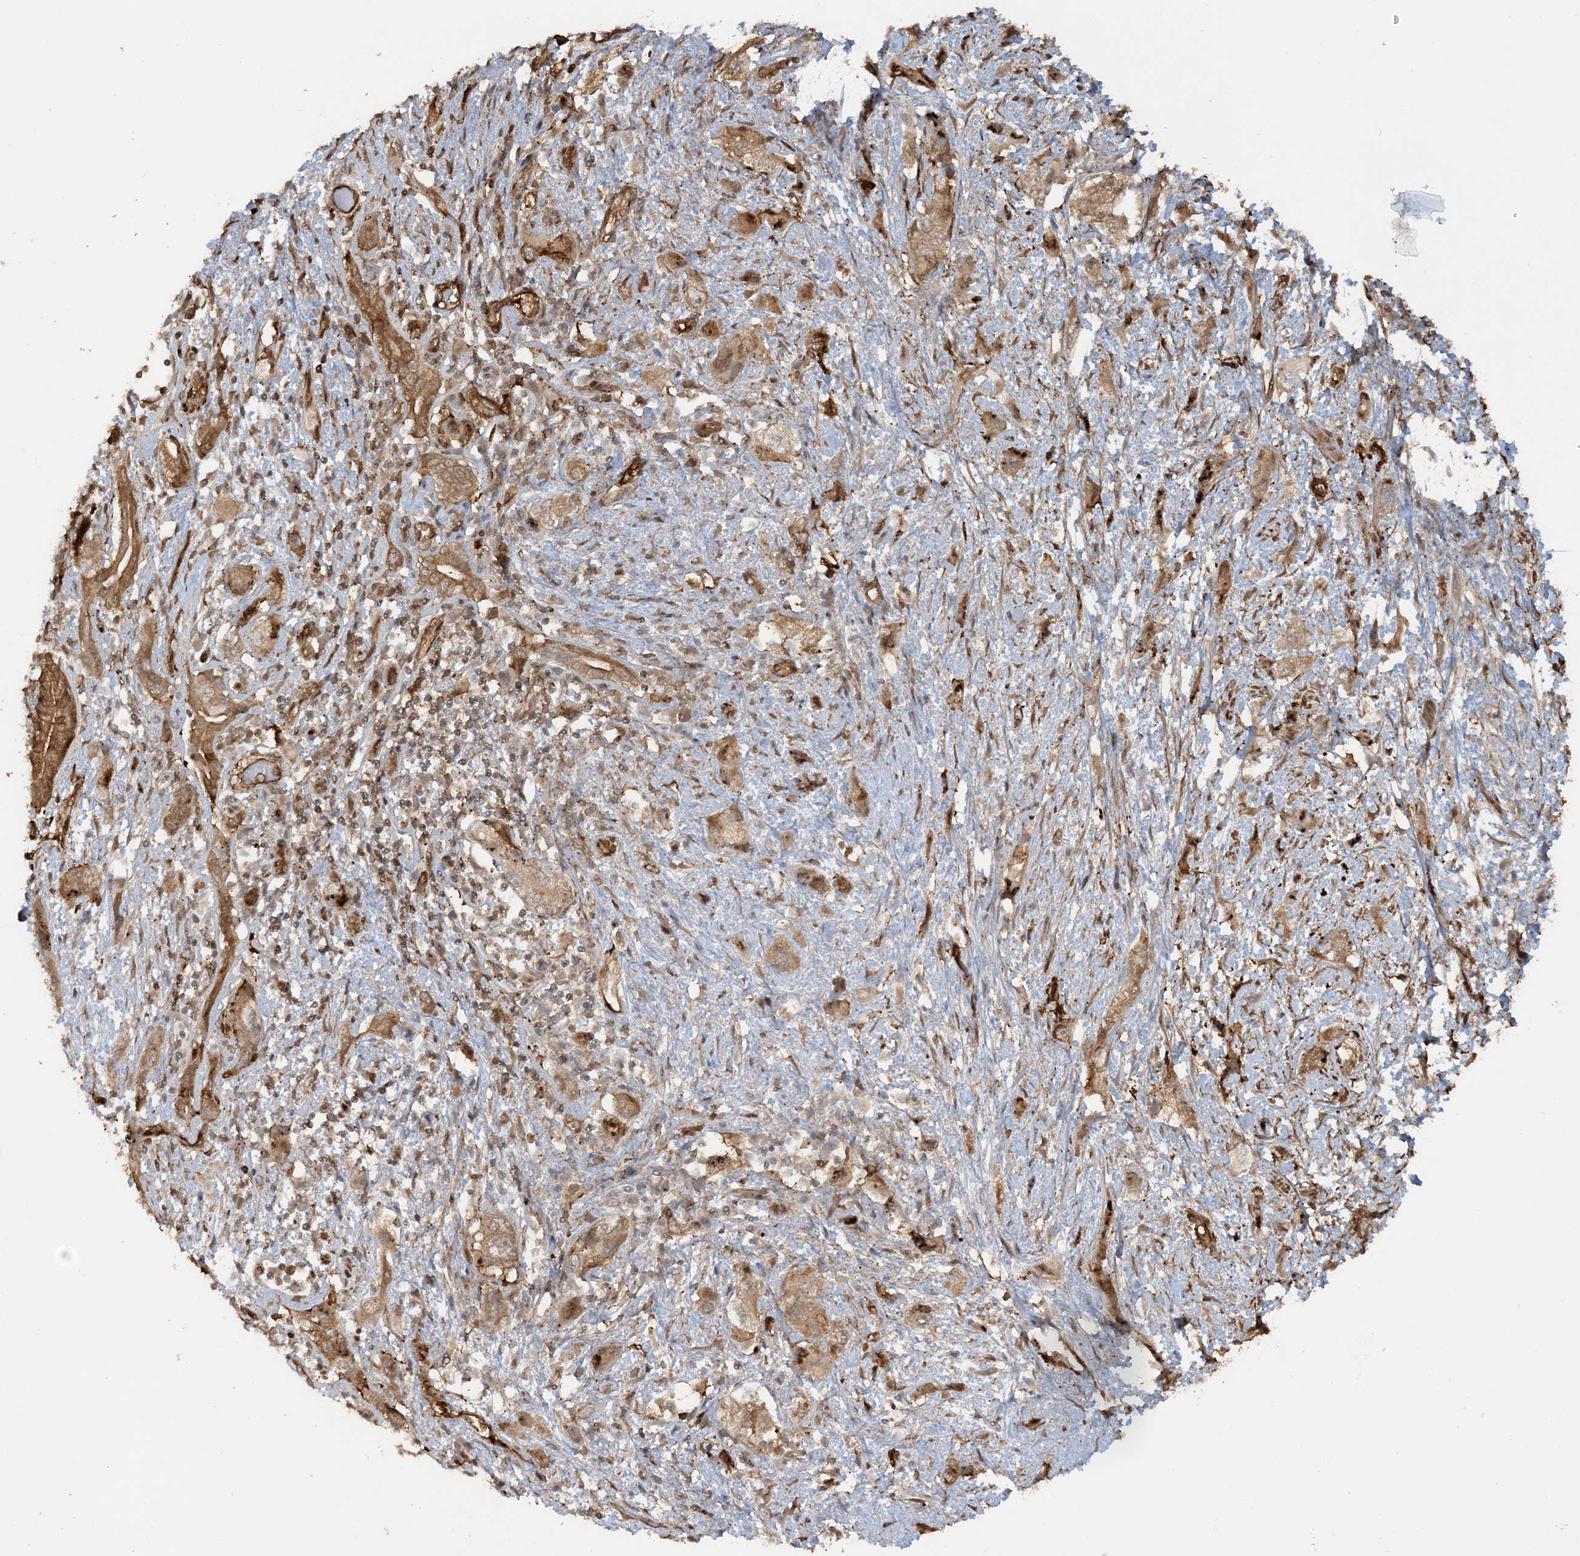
{"staining": {"intensity": "moderate", "quantity": ">75%", "location": "cytoplasmic/membranous"}, "tissue": "pancreatic cancer", "cell_type": "Tumor cells", "image_type": "cancer", "snomed": [{"axis": "morphology", "description": "Adenocarcinoma, NOS"}, {"axis": "topography", "description": "Pancreas"}], "caption": "High-magnification brightfield microscopy of pancreatic adenocarcinoma stained with DAB (brown) and counterstained with hematoxylin (blue). tumor cells exhibit moderate cytoplasmic/membranous expression is present in about>75% of cells.", "gene": "DSTN", "patient": {"sex": "female", "age": 73}}